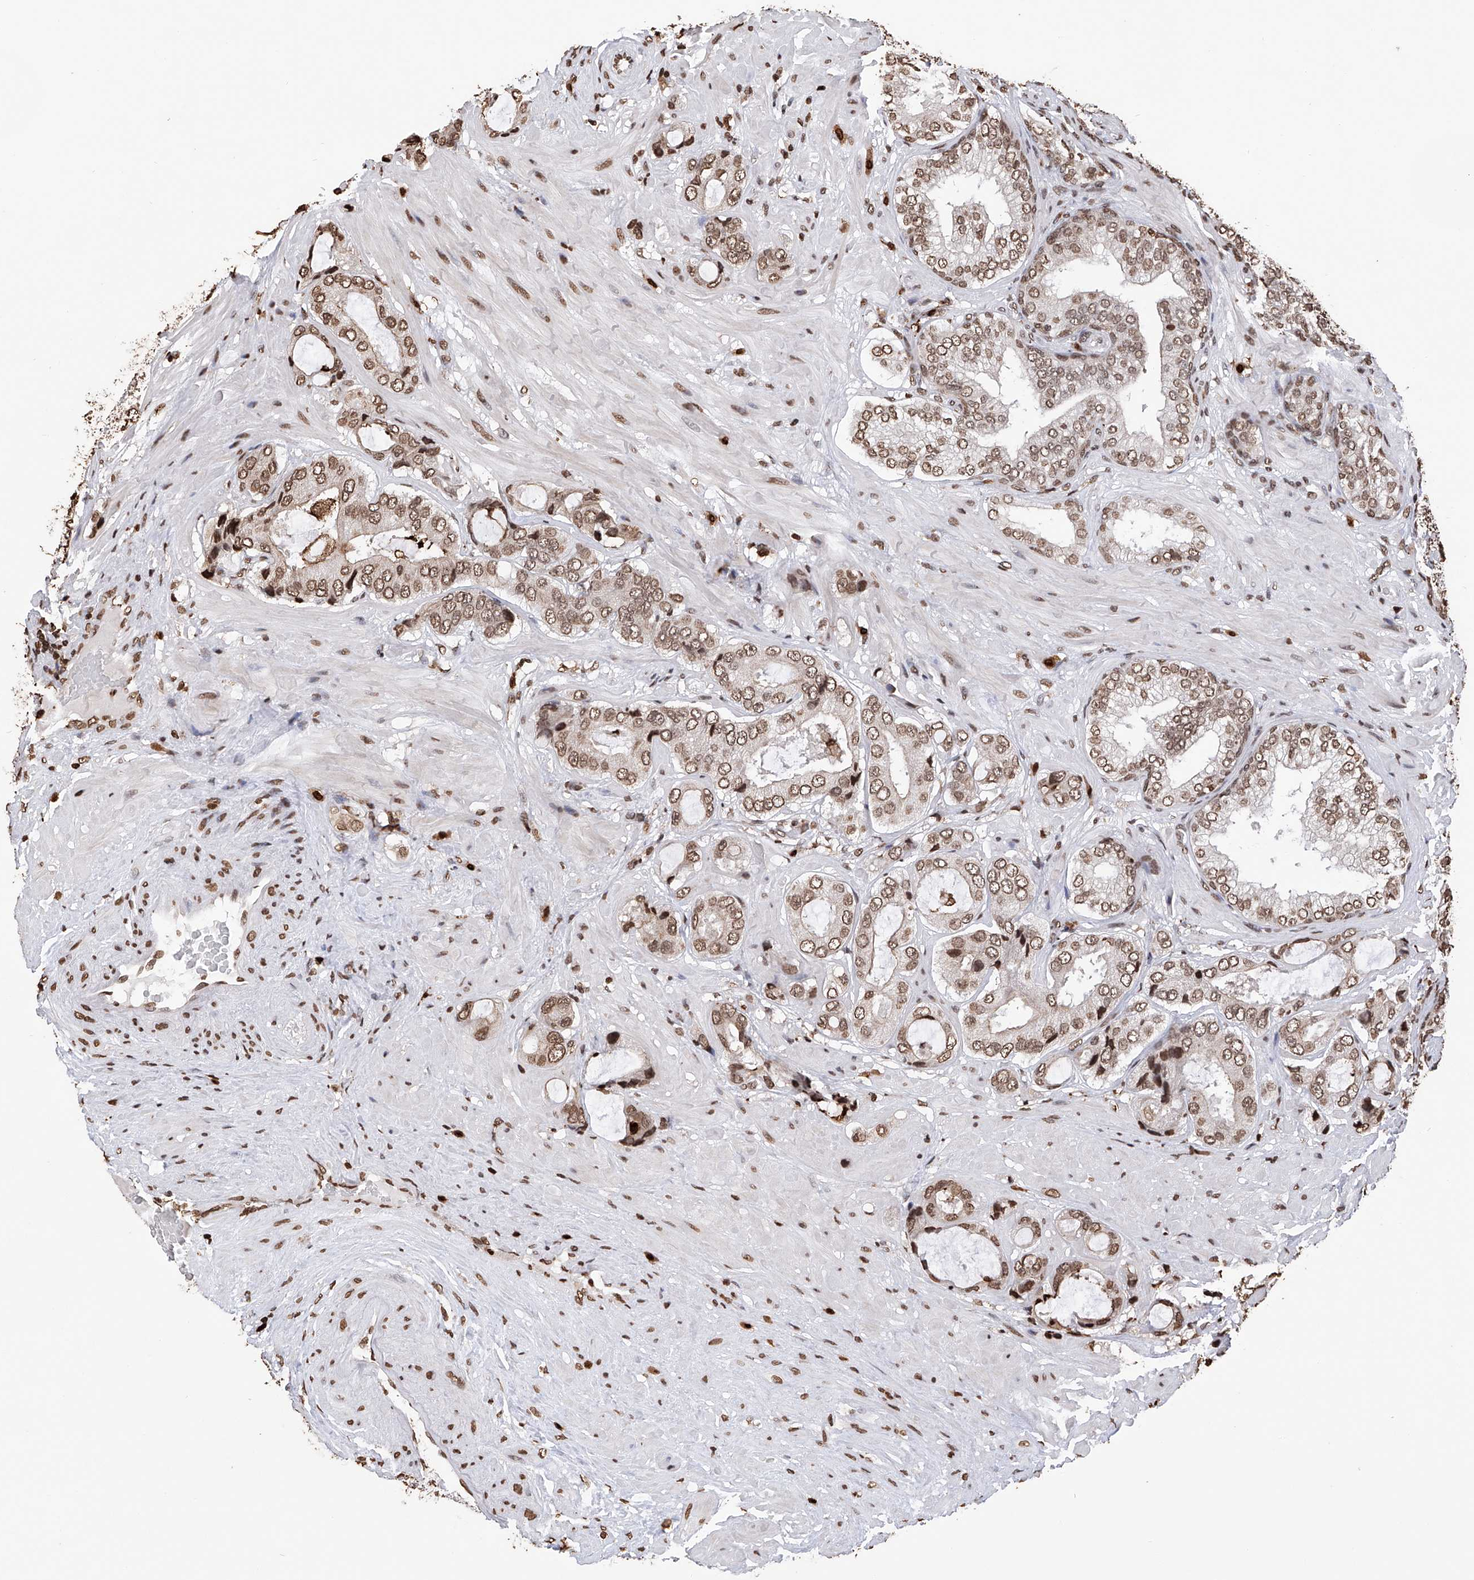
{"staining": {"intensity": "moderate", "quantity": ">75%", "location": "nuclear"}, "tissue": "prostate cancer", "cell_type": "Tumor cells", "image_type": "cancer", "snomed": [{"axis": "morphology", "description": "Adenocarcinoma, High grade"}, {"axis": "topography", "description": "Prostate"}], "caption": "Immunohistochemical staining of prostate cancer (adenocarcinoma (high-grade)) exhibits moderate nuclear protein staining in approximately >75% of tumor cells.", "gene": "CFAP410", "patient": {"sex": "male", "age": 59}}